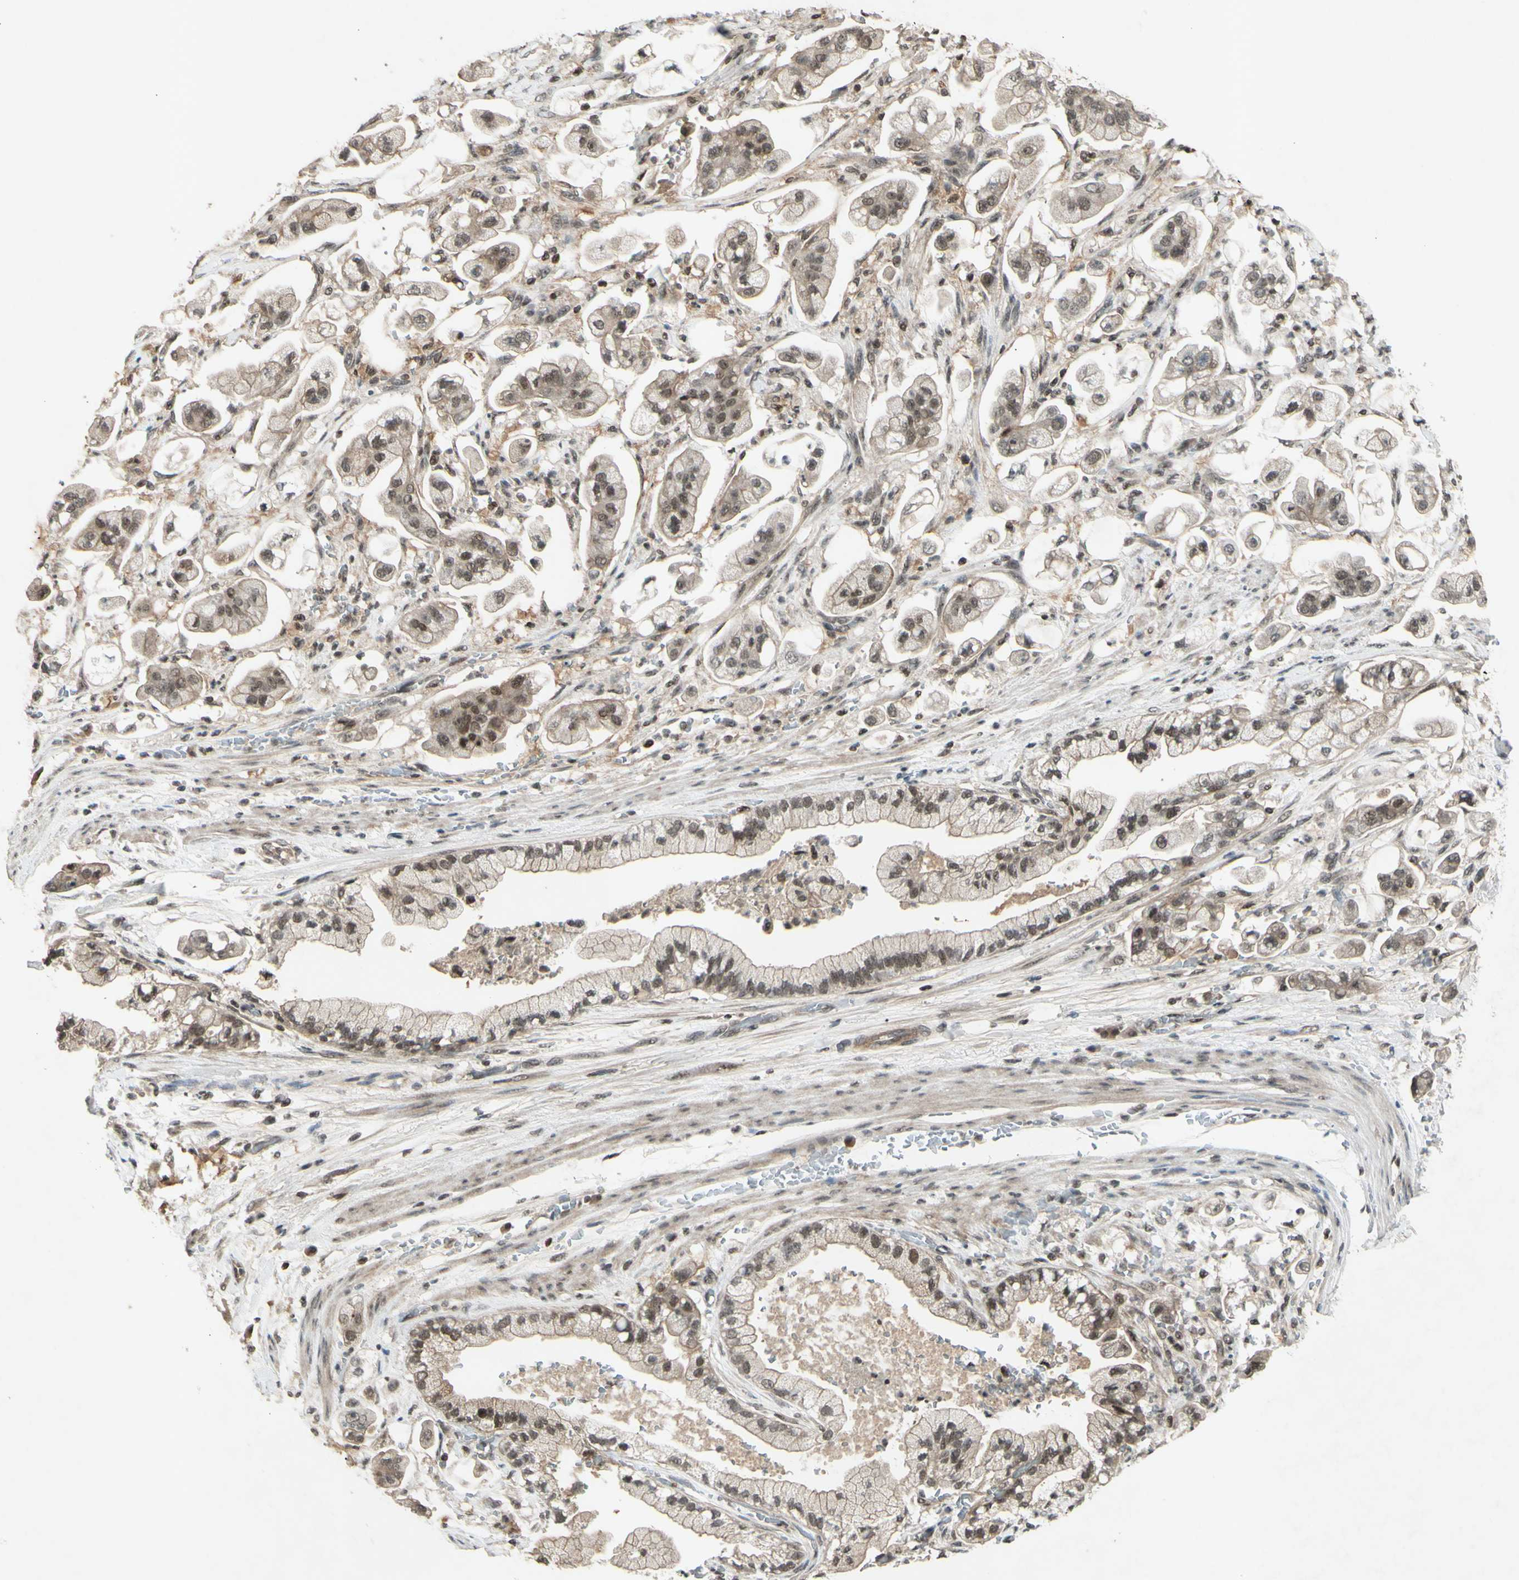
{"staining": {"intensity": "weak", "quantity": ">75%", "location": "nuclear"}, "tissue": "stomach cancer", "cell_type": "Tumor cells", "image_type": "cancer", "snomed": [{"axis": "morphology", "description": "Adenocarcinoma, NOS"}, {"axis": "topography", "description": "Stomach"}], "caption": "Immunohistochemistry (IHC) histopathology image of neoplastic tissue: human stomach cancer (adenocarcinoma) stained using IHC exhibits low levels of weak protein expression localized specifically in the nuclear of tumor cells, appearing as a nuclear brown color.", "gene": "SNW1", "patient": {"sex": "male", "age": 62}}